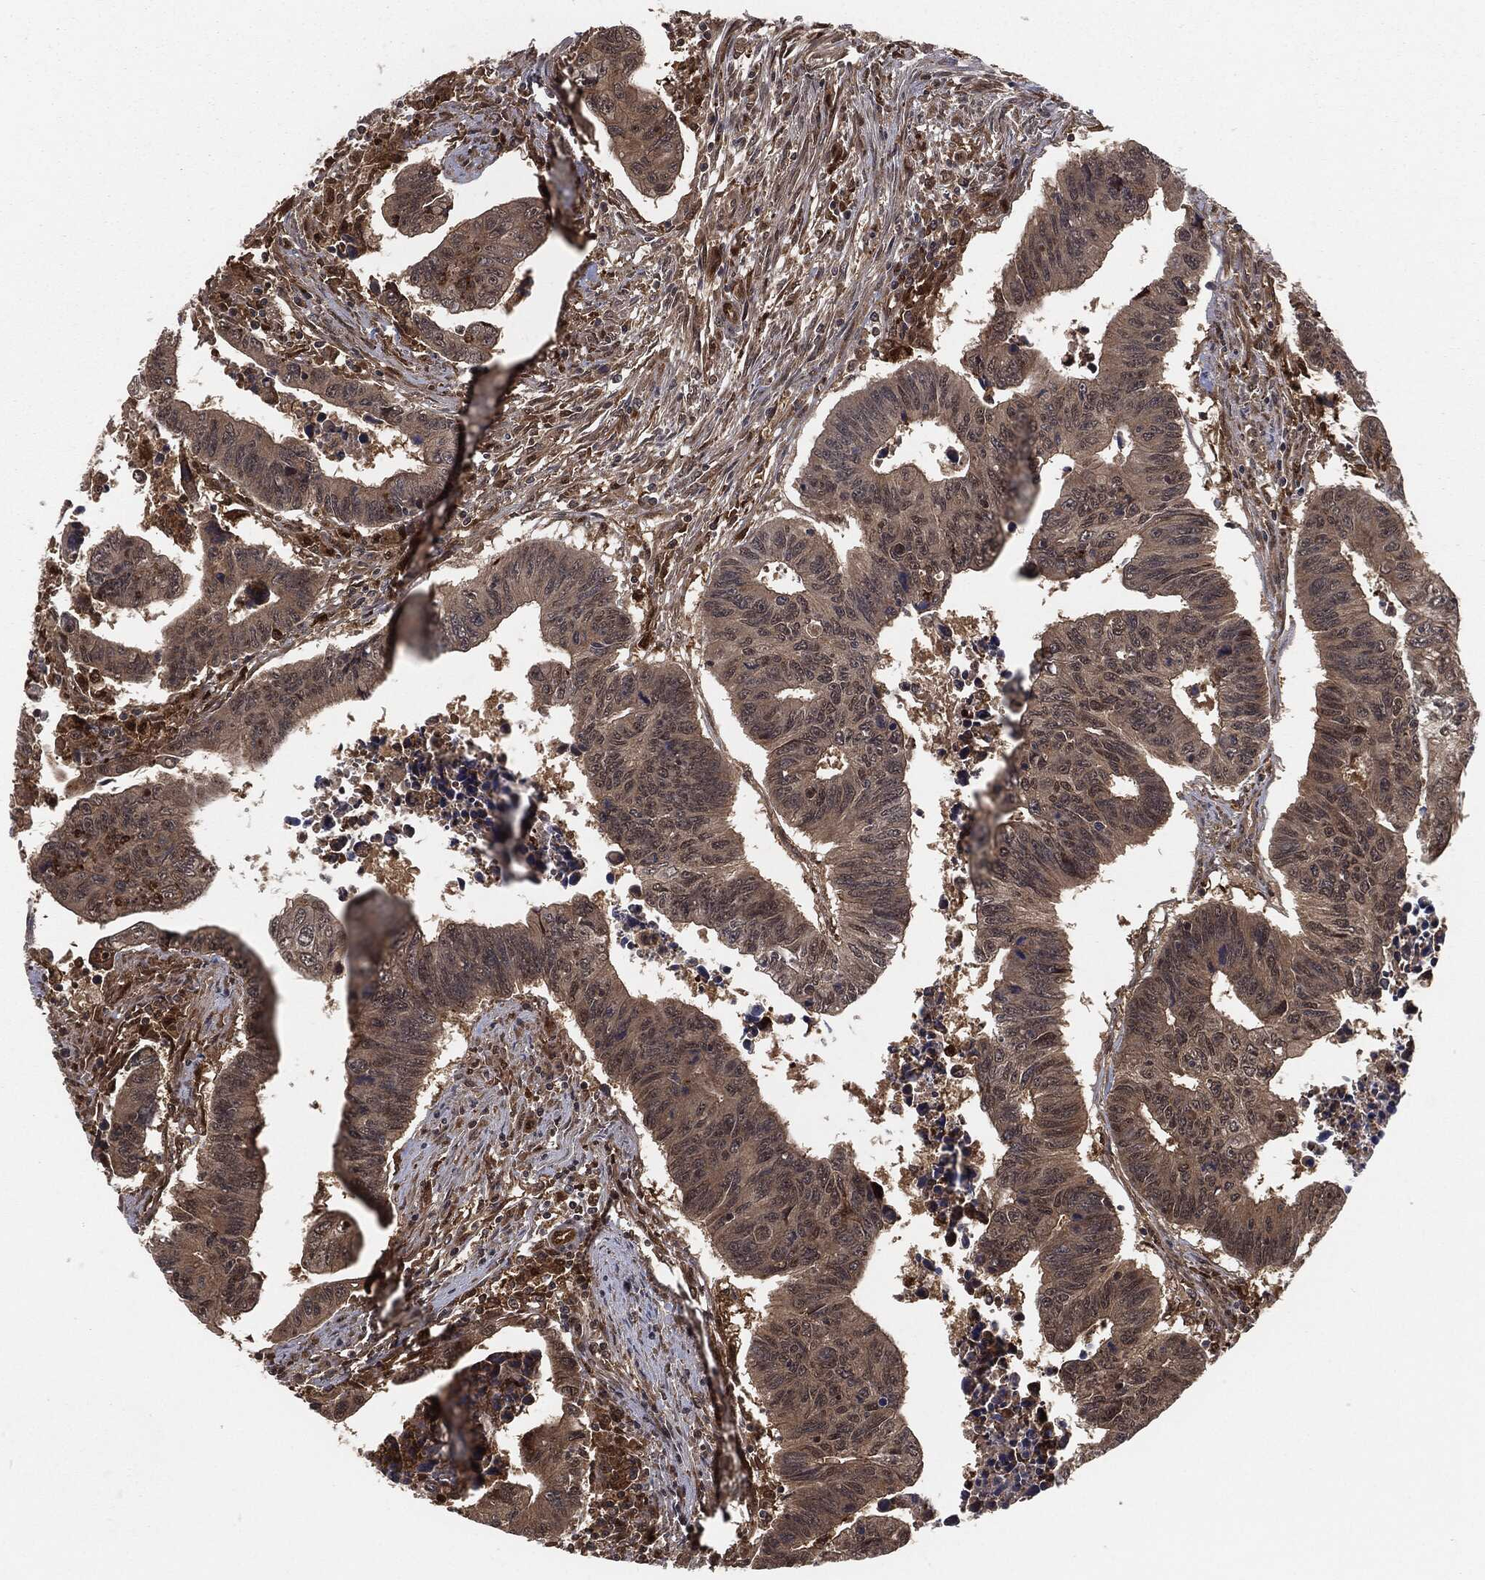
{"staining": {"intensity": "negative", "quantity": "none", "location": "none"}, "tissue": "colorectal cancer", "cell_type": "Tumor cells", "image_type": "cancer", "snomed": [{"axis": "morphology", "description": "Adenocarcinoma, NOS"}, {"axis": "topography", "description": "Rectum"}], "caption": "Micrograph shows no significant protein staining in tumor cells of colorectal adenocarcinoma. (DAB (3,3'-diaminobenzidine) immunohistochemistry, high magnification).", "gene": "CAPRIN2", "patient": {"sex": "female", "age": 85}}